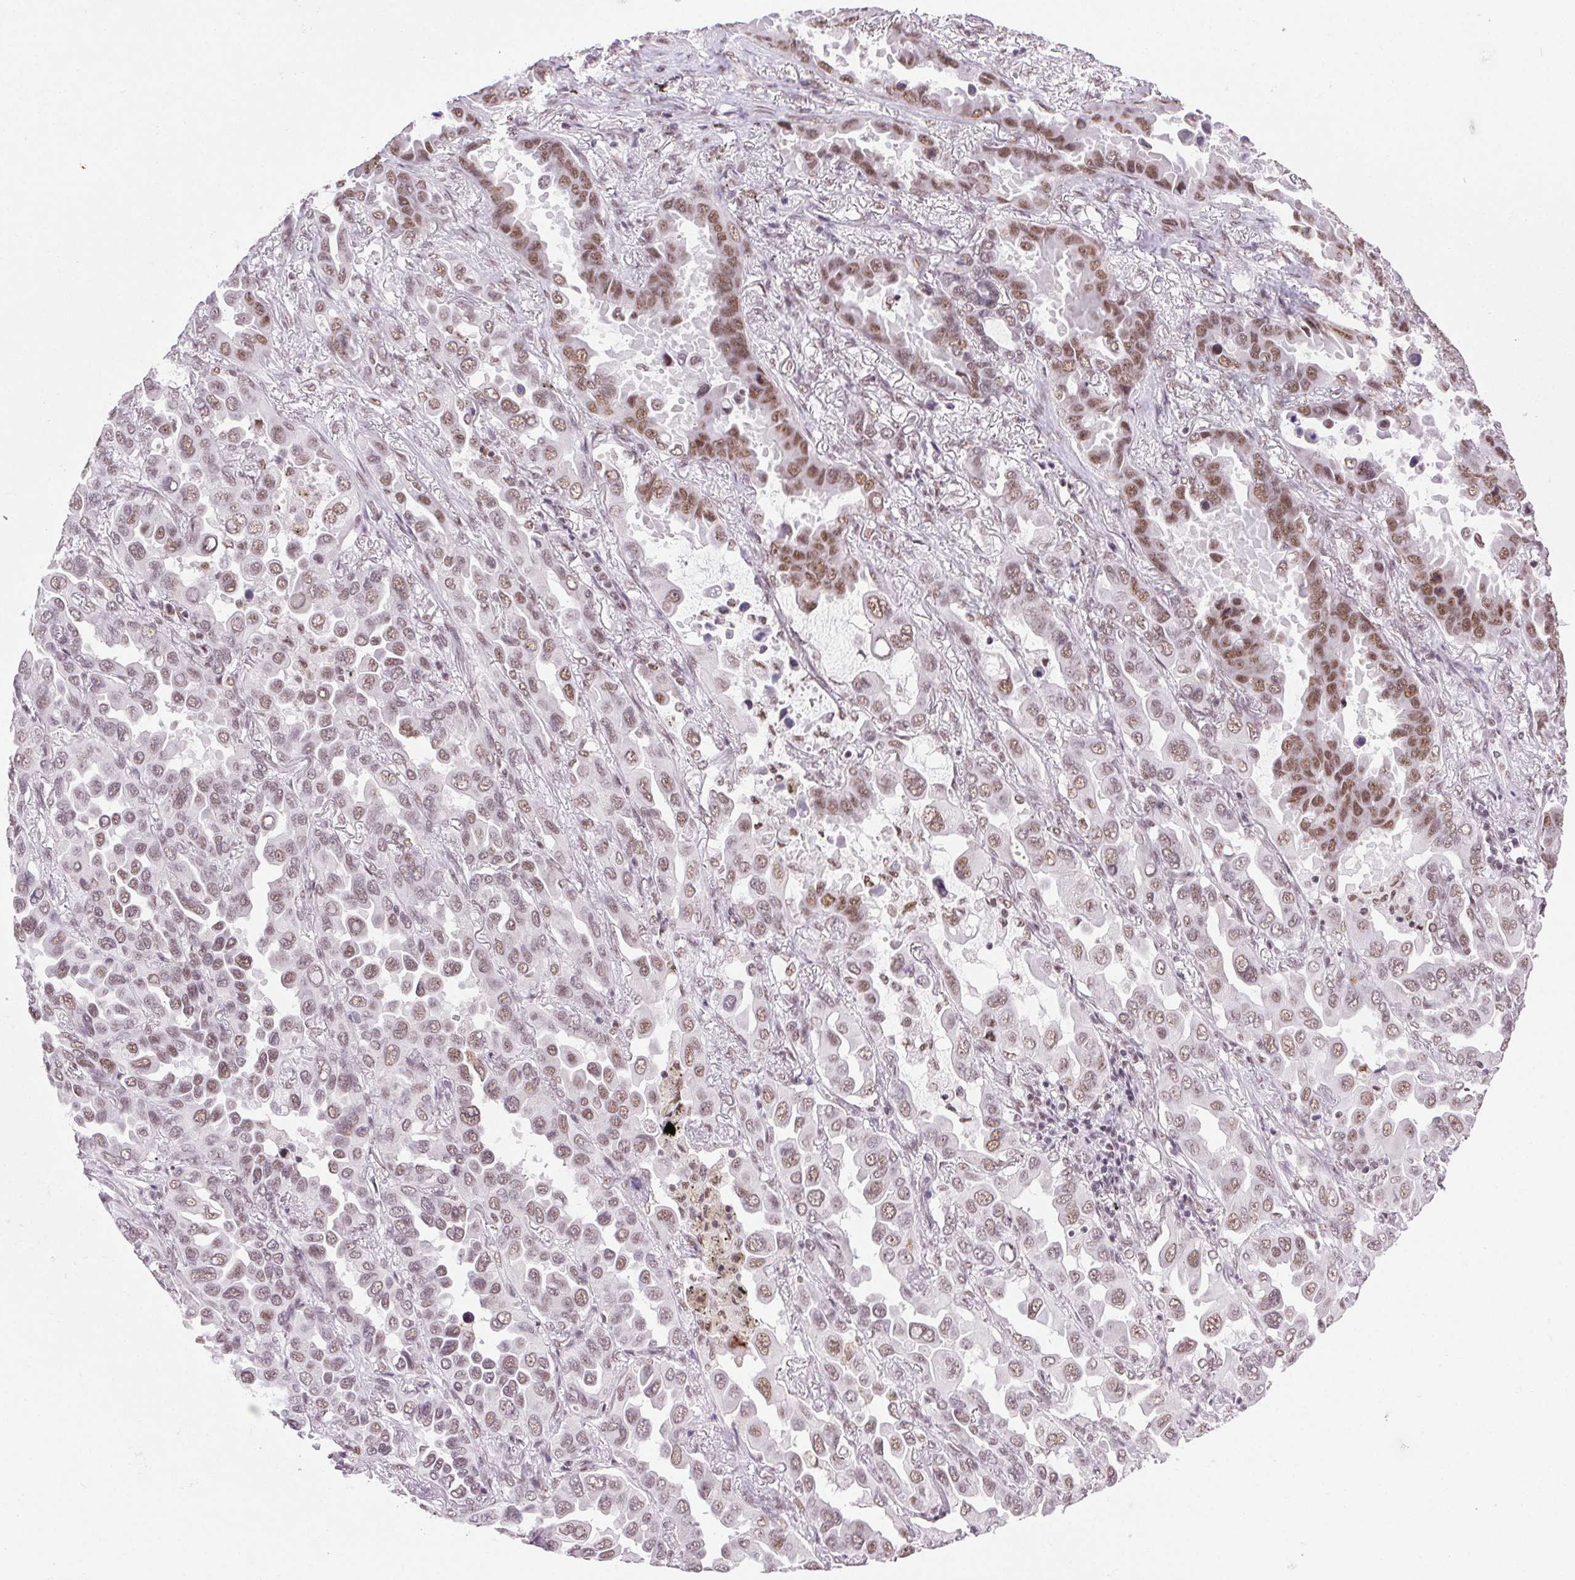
{"staining": {"intensity": "moderate", "quantity": ">75%", "location": "nuclear"}, "tissue": "lung cancer", "cell_type": "Tumor cells", "image_type": "cancer", "snomed": [{"axis": "morphology", "description": "Adenocarcinoma, NOS"}, {"axis": "topography", "description": "Lung"}], "caption": "Immunohistochemical staining of lung adenocarcinoma shows moderate nuclear protein positivity in approximately >75% of tumor cells.", "gene": "TRA2B", "patient": {"sex": "male", "age": 64}}